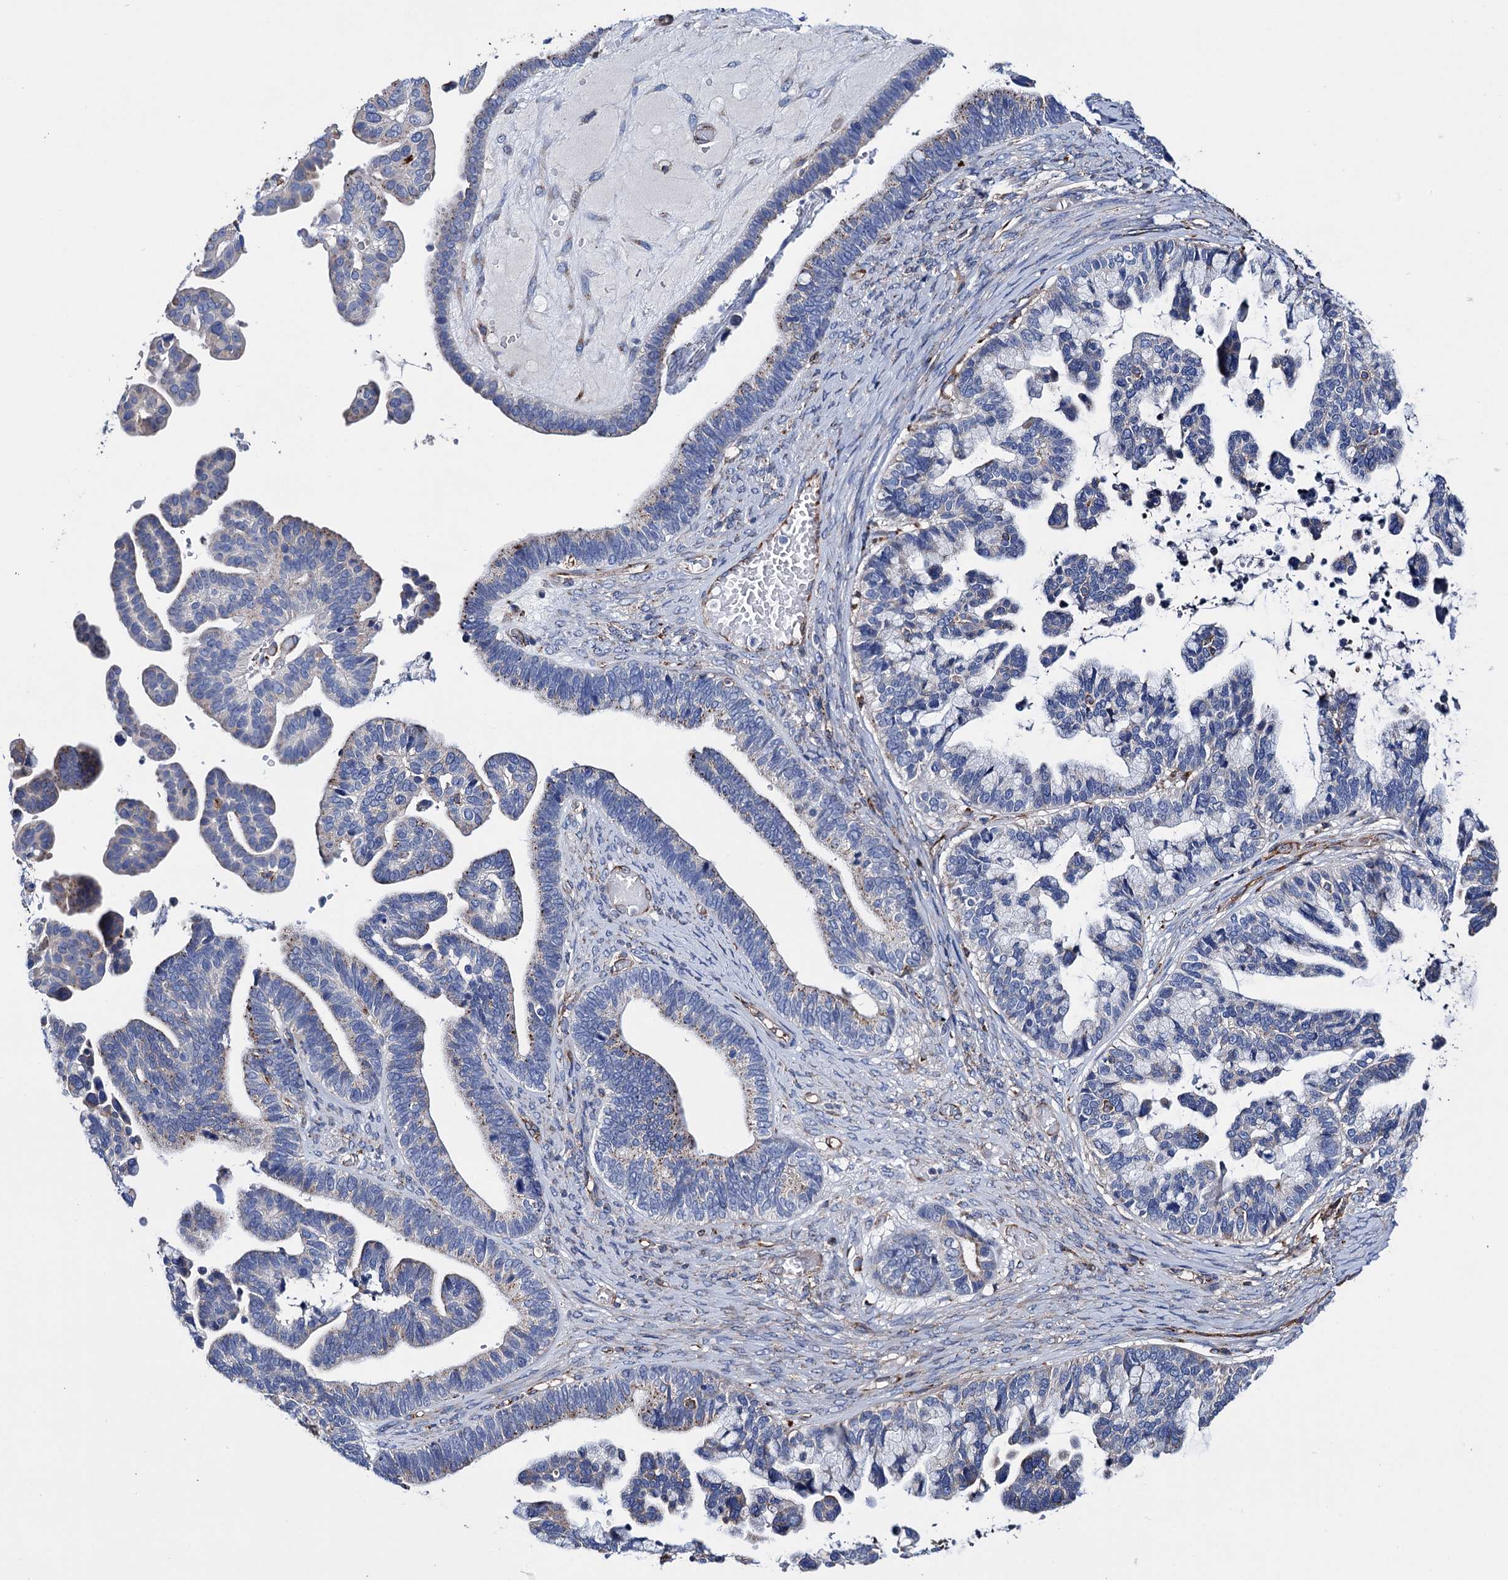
{"staining": {"intensity": "weak", "quantity": "25%-75%", "location": "cytoplasmic/membranous"}, "tissue": "ovarian cancer", "cell_type": "Tumor cells", "image_type": "cancer", "snomed": [{"axis": "morphology", "description": "Cystadenocarcinoma, serous, NOS"}, {"axis": "topography", "description": "Ovary"}], "caption": "Protein analysis of ovarian serous cystadenocarcinoma tissue exhibits weak cytoplasmic/membranous staining in about 25%-75% of tumor cells.", "gene": "SCPEP1", "patient": {"sex": "female", "age": 56}}